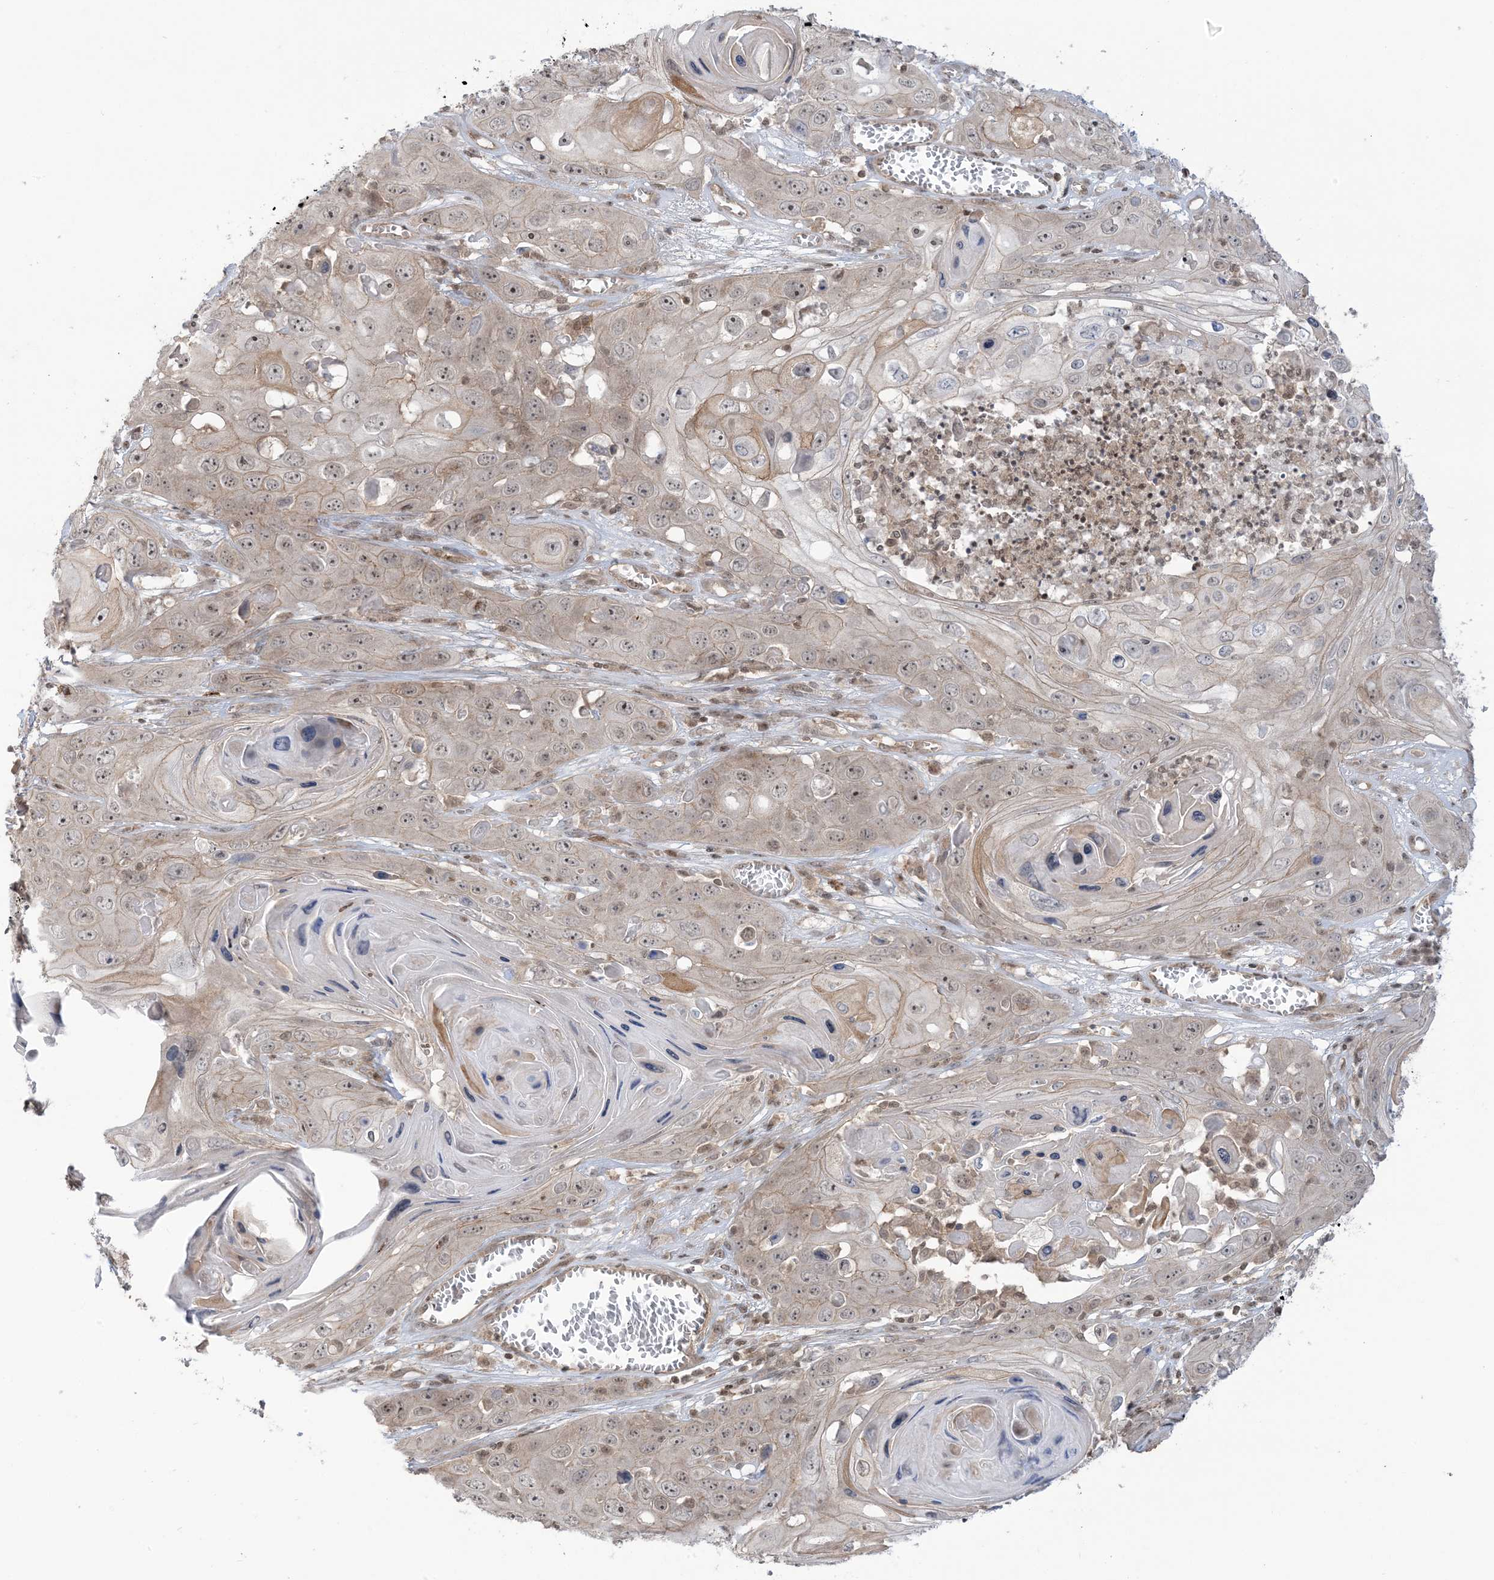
{"staining": {"intensity": "moderate", "quantity": "<25%", "location": "cytoplasmic/membranous,nuclear"}, "tissue": "skin cancer", "cell_type": "Tumor cells", "image_type": "cancer", "snomed": [{"axis": "morphology", "description": "Squamous cell carcinoma, NOS"}, {"axis": "topography", "description": "Skin"}], "caption": "Skin cancer (squamous cell carcinoma) was stained to show a protein in brown. There is low levels of moderate cytoplasmic/membranous and nuclear positivity in approximately <25% of tumor cells.", "gene": "PPP1R7", "patient": {"sex": "male", "age": 55}}